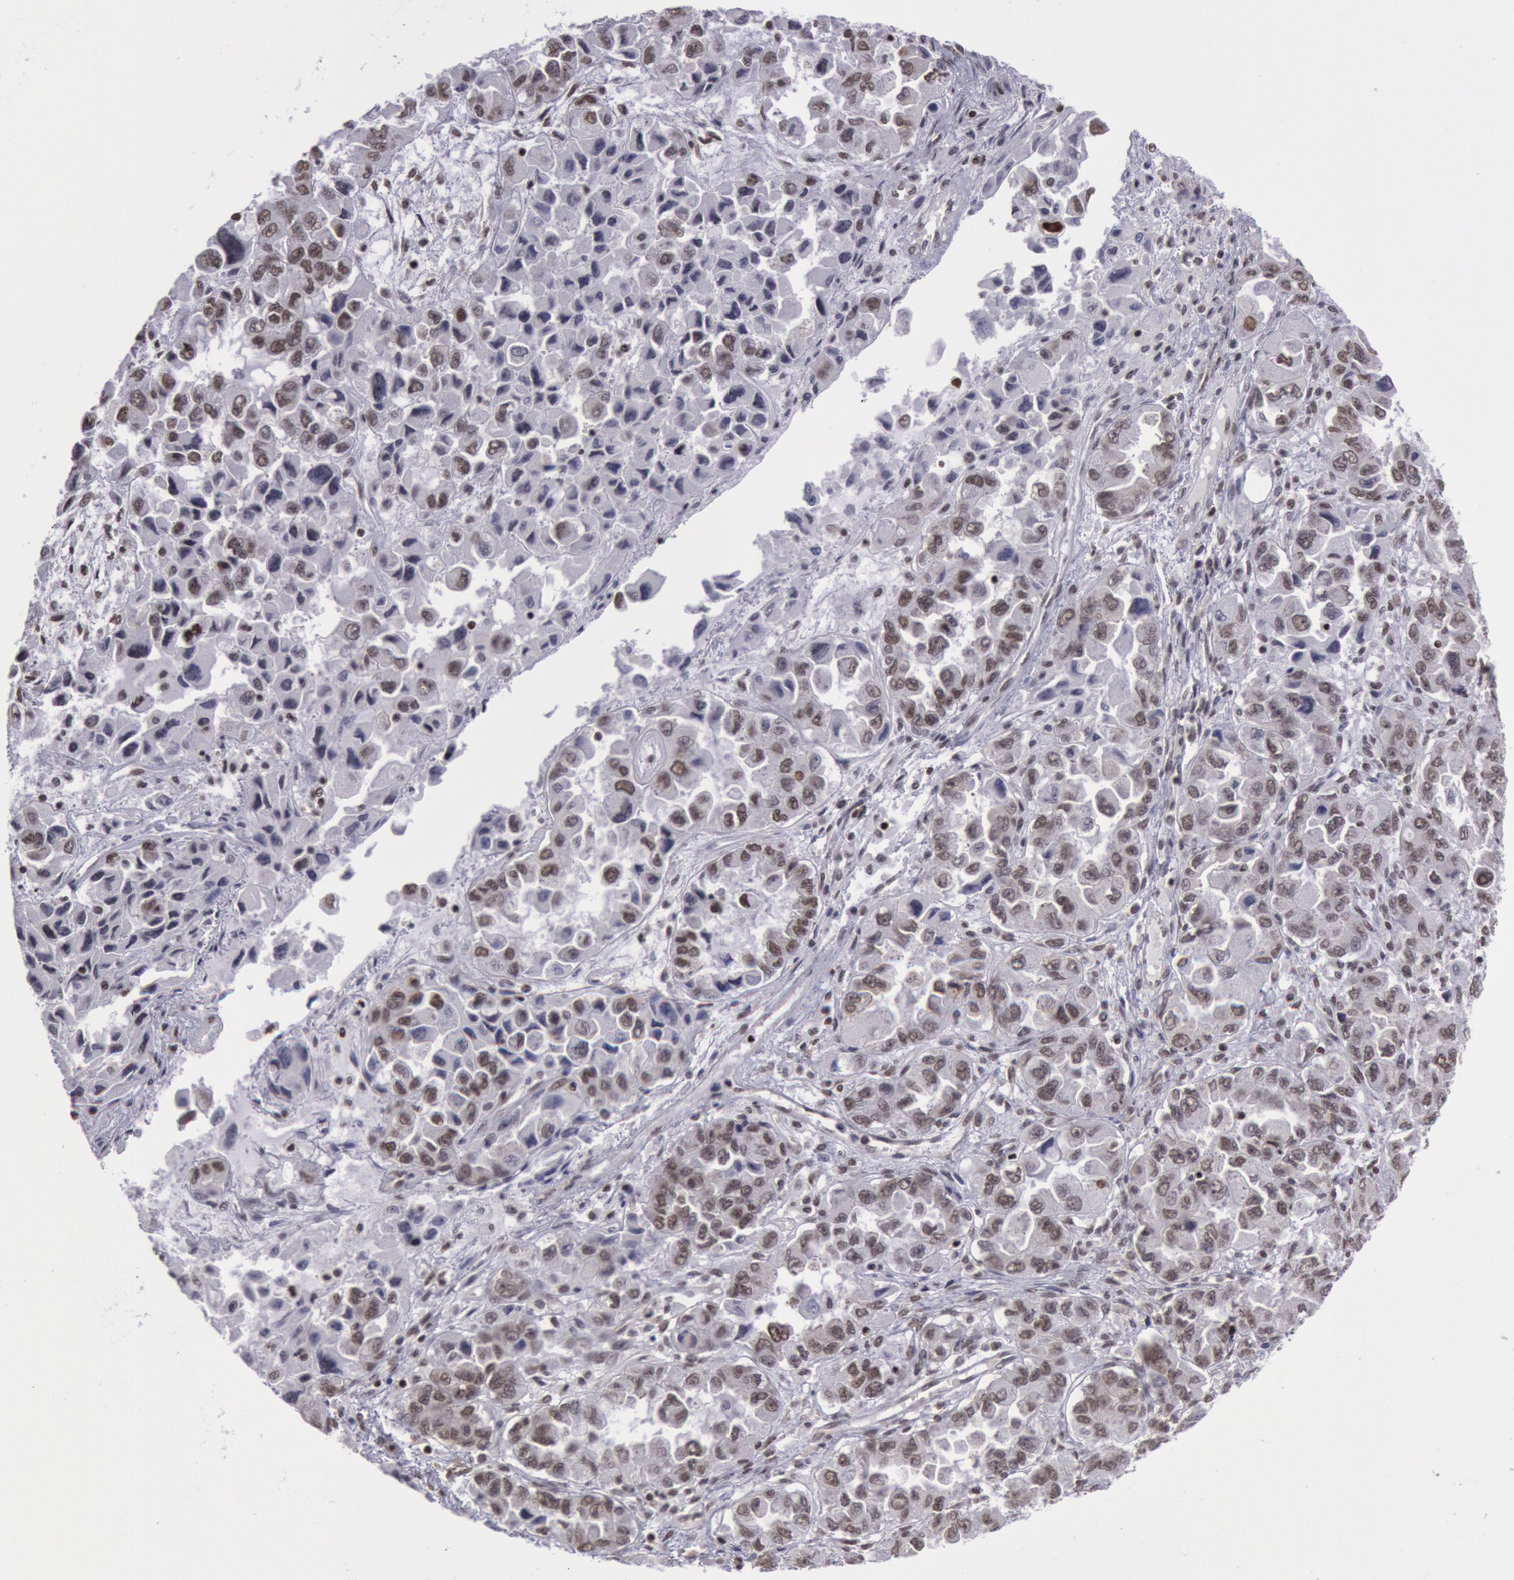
{"staining": {"intensity": "moderate", "quantity": ">75%", "location": "nuclear"}, "tissue": "ovarian cancer", "cell_type": "Tumor cells", "image_type": "cancer", "snomed": [{"axis": "morphology", "description": "Cystadenocarcinoma, serous, NOS"}, {"axis": "topography", "description": "Ovary"}], "caption": "Immunohistochemistry staining of ovarian cancer (serous cystadenocarcinoma), which exhibits medium levels of moderate nuclear positivity in approximately >75% of tumor cells indicating moderate nuclear protein positivity. The staining was performed using DAB (3,3'-diaminobenzidine) (brown) for protein detection and nuclei were counterstained in hematoxylin (blue).", "gene": "NKAP", "patient": {"sex": "female", "age": 84}}